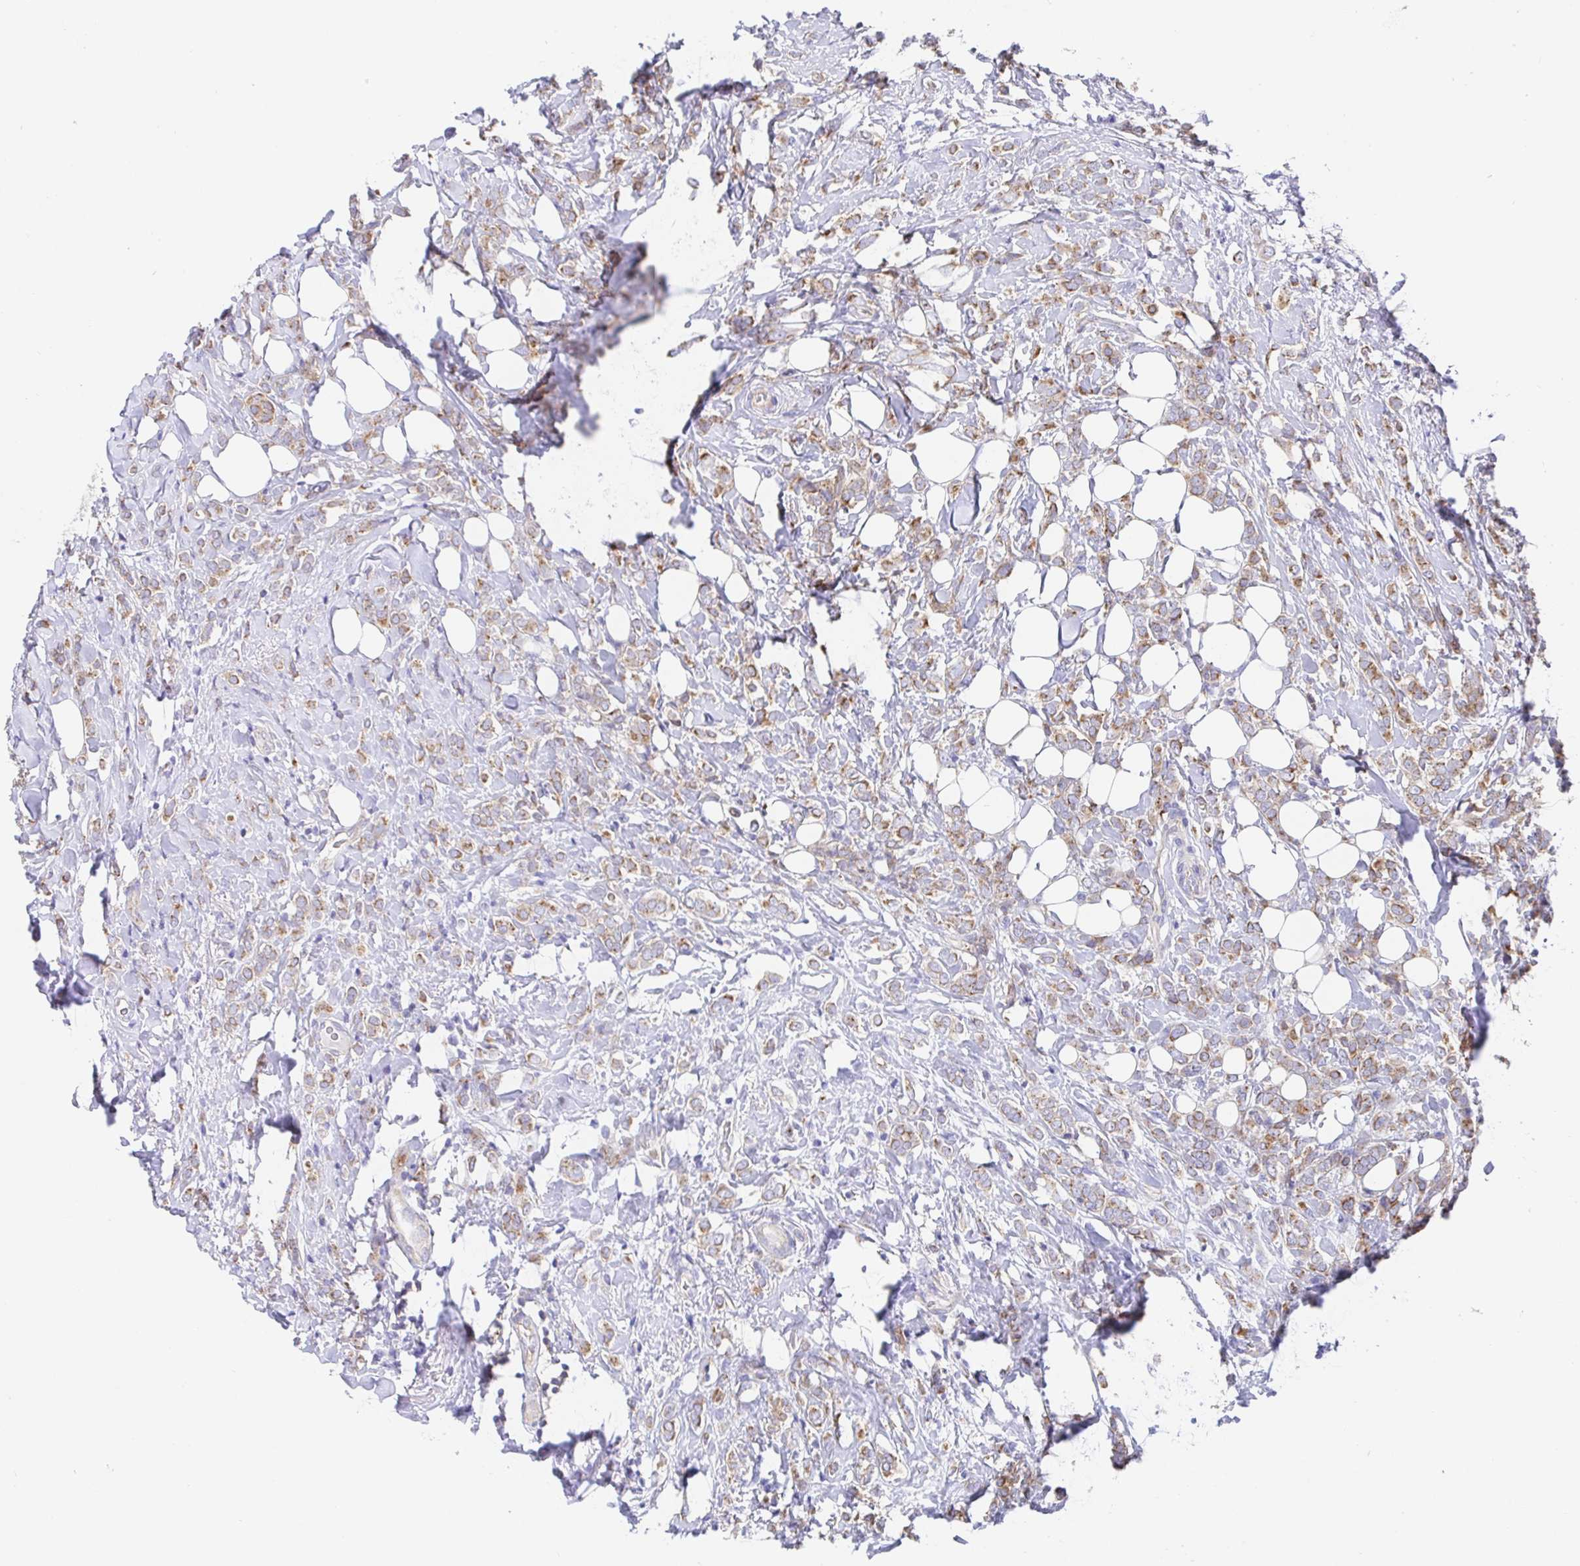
{"staining": {"intensity": "moderate", "quantity": ">75%", "location": "cytoplasmic/membranous"}, "tissue": "breast cancer", "cell_type": "Tumor cells", "image_type": "cancer", "snomed": [{"axis": "morphology", "description": "Lobular carcinoma"}, {"axis": "topography", "description": "Breast"}], "caption": "Human breast cancer stained with a protein marker demonstrates moderate staining in tumor cells.", "gene": "GOLGA1", "patient": {"sex": "female", "age": 49}}